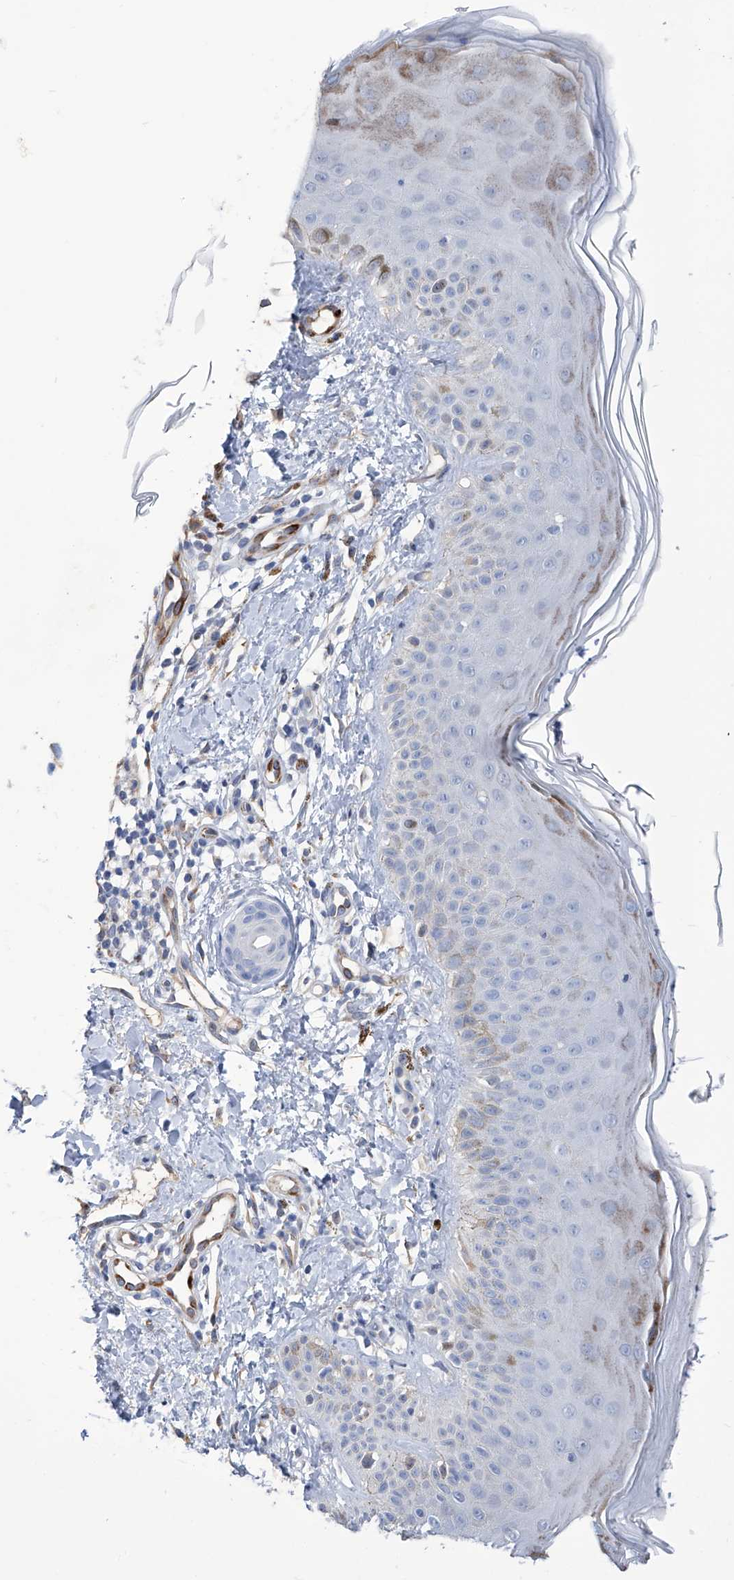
{"staining": {"intensity": "negative", "quantity": "none", "location": "none"}, "tissue": "skin", "cell_type": "Fibroblasts", "image_type": "normal", "snomed": [{"axis": "morphology", "description": "Normal tissue, NOS"}, {"axis": "topography", "description": "Skin"}], "caption": "A high-resolution image shows IHC staining of unremarkable skin, which shows no significant expression in fibroblasts.", "gene": "PGM3", "patient": {"sex": "male", "age": 52}}